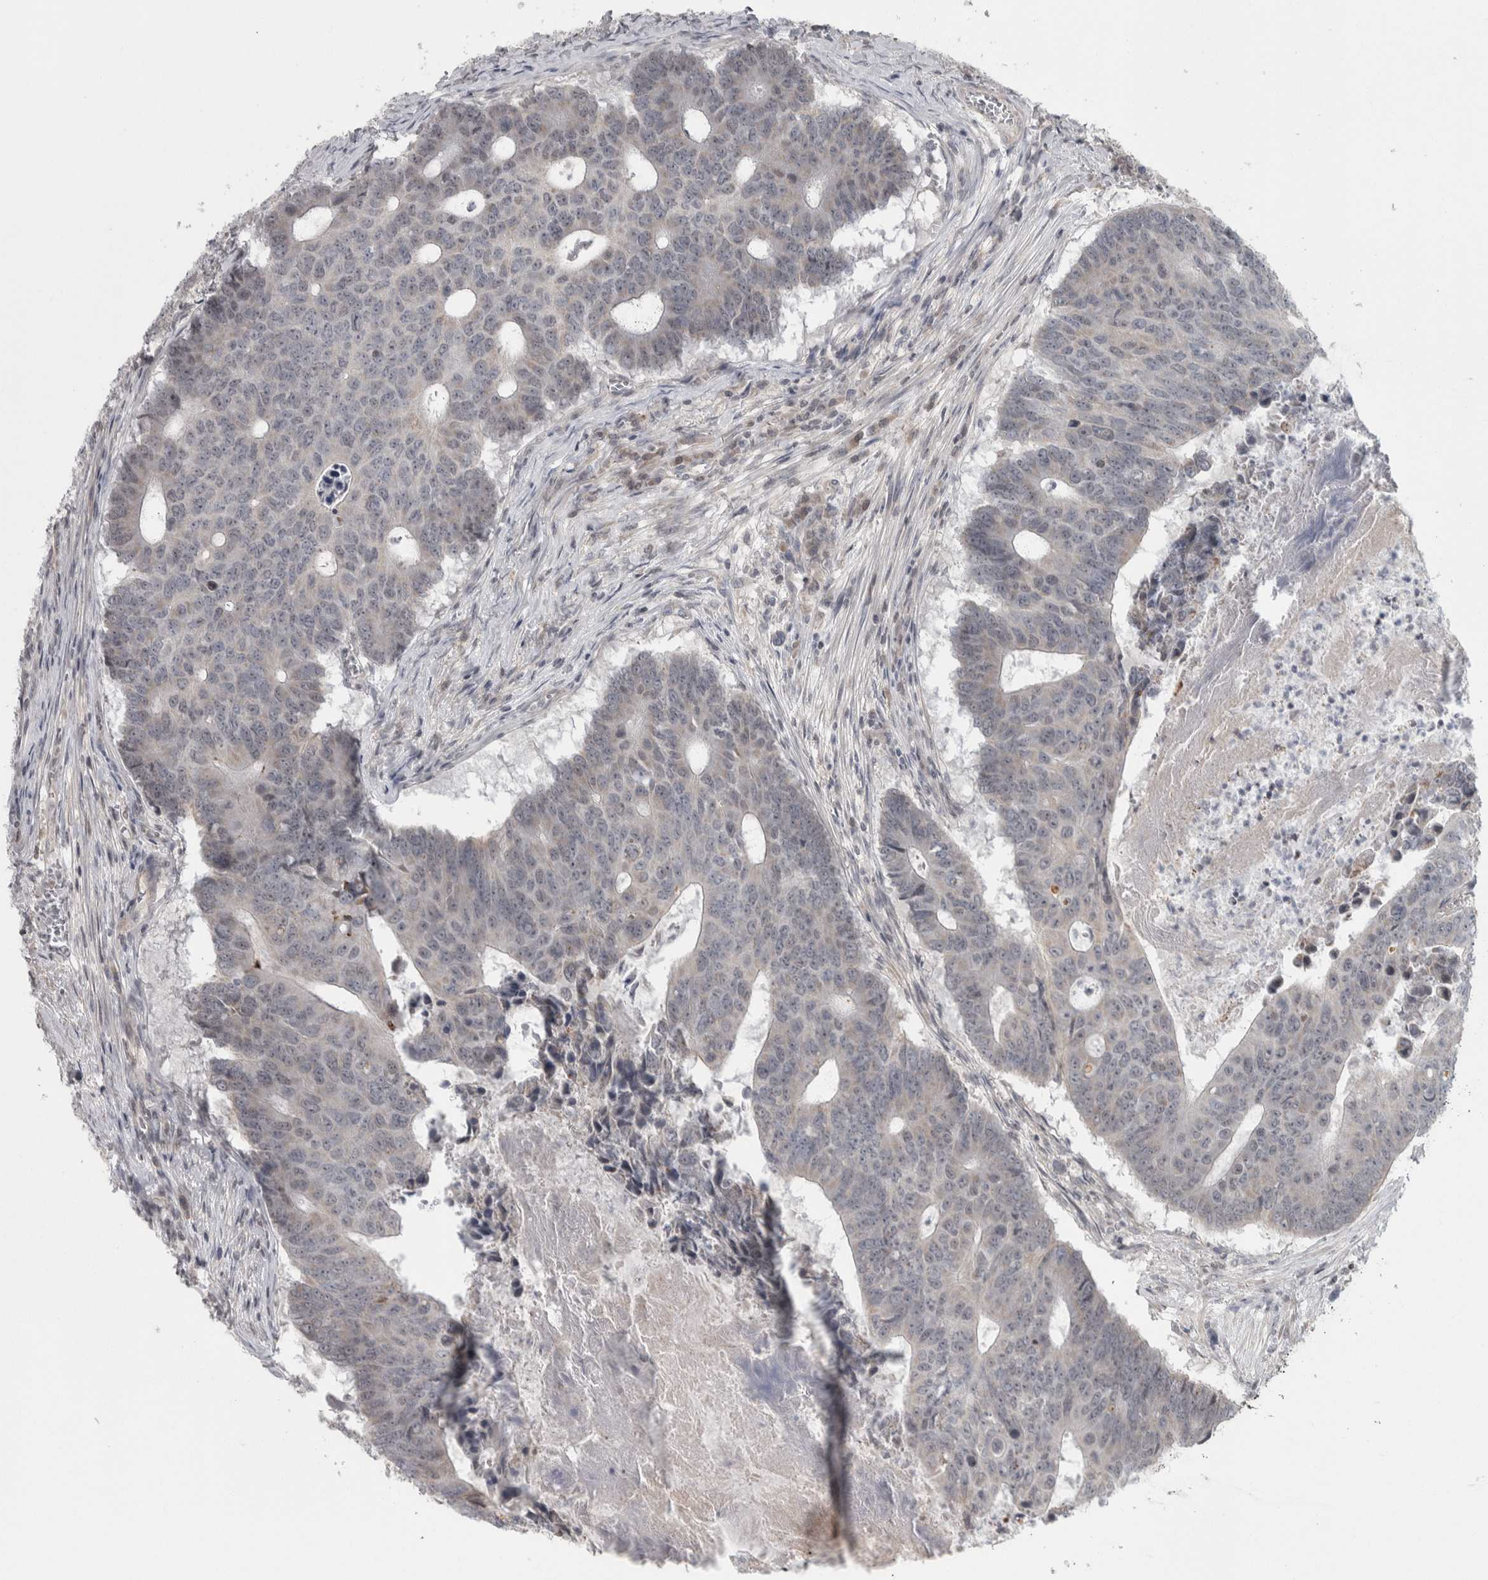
{"staining": {"intensity": "weak", "quantity": "<25%", "location": "cytoplasmic/membranous"}, "tissue": "colorectal cancer", "cell_type": "Tumor cells", "image_type": "cancer", "snomed": [{"axis": "morphology", "description": "Adenocarcinoma, NOS"}, {"axis": "topography", "description": "Colon"}], "caption": "Immunohistochemistry micrograph of colorectal adenocarcinoma stained for a protein (brown), which shows no expression in tumor cells. (Immunohistochemistry (ihc), brightfield microscopy, high magnification).", "gene": "CWC27", "patient": {"sex": "male", "age": 87}}